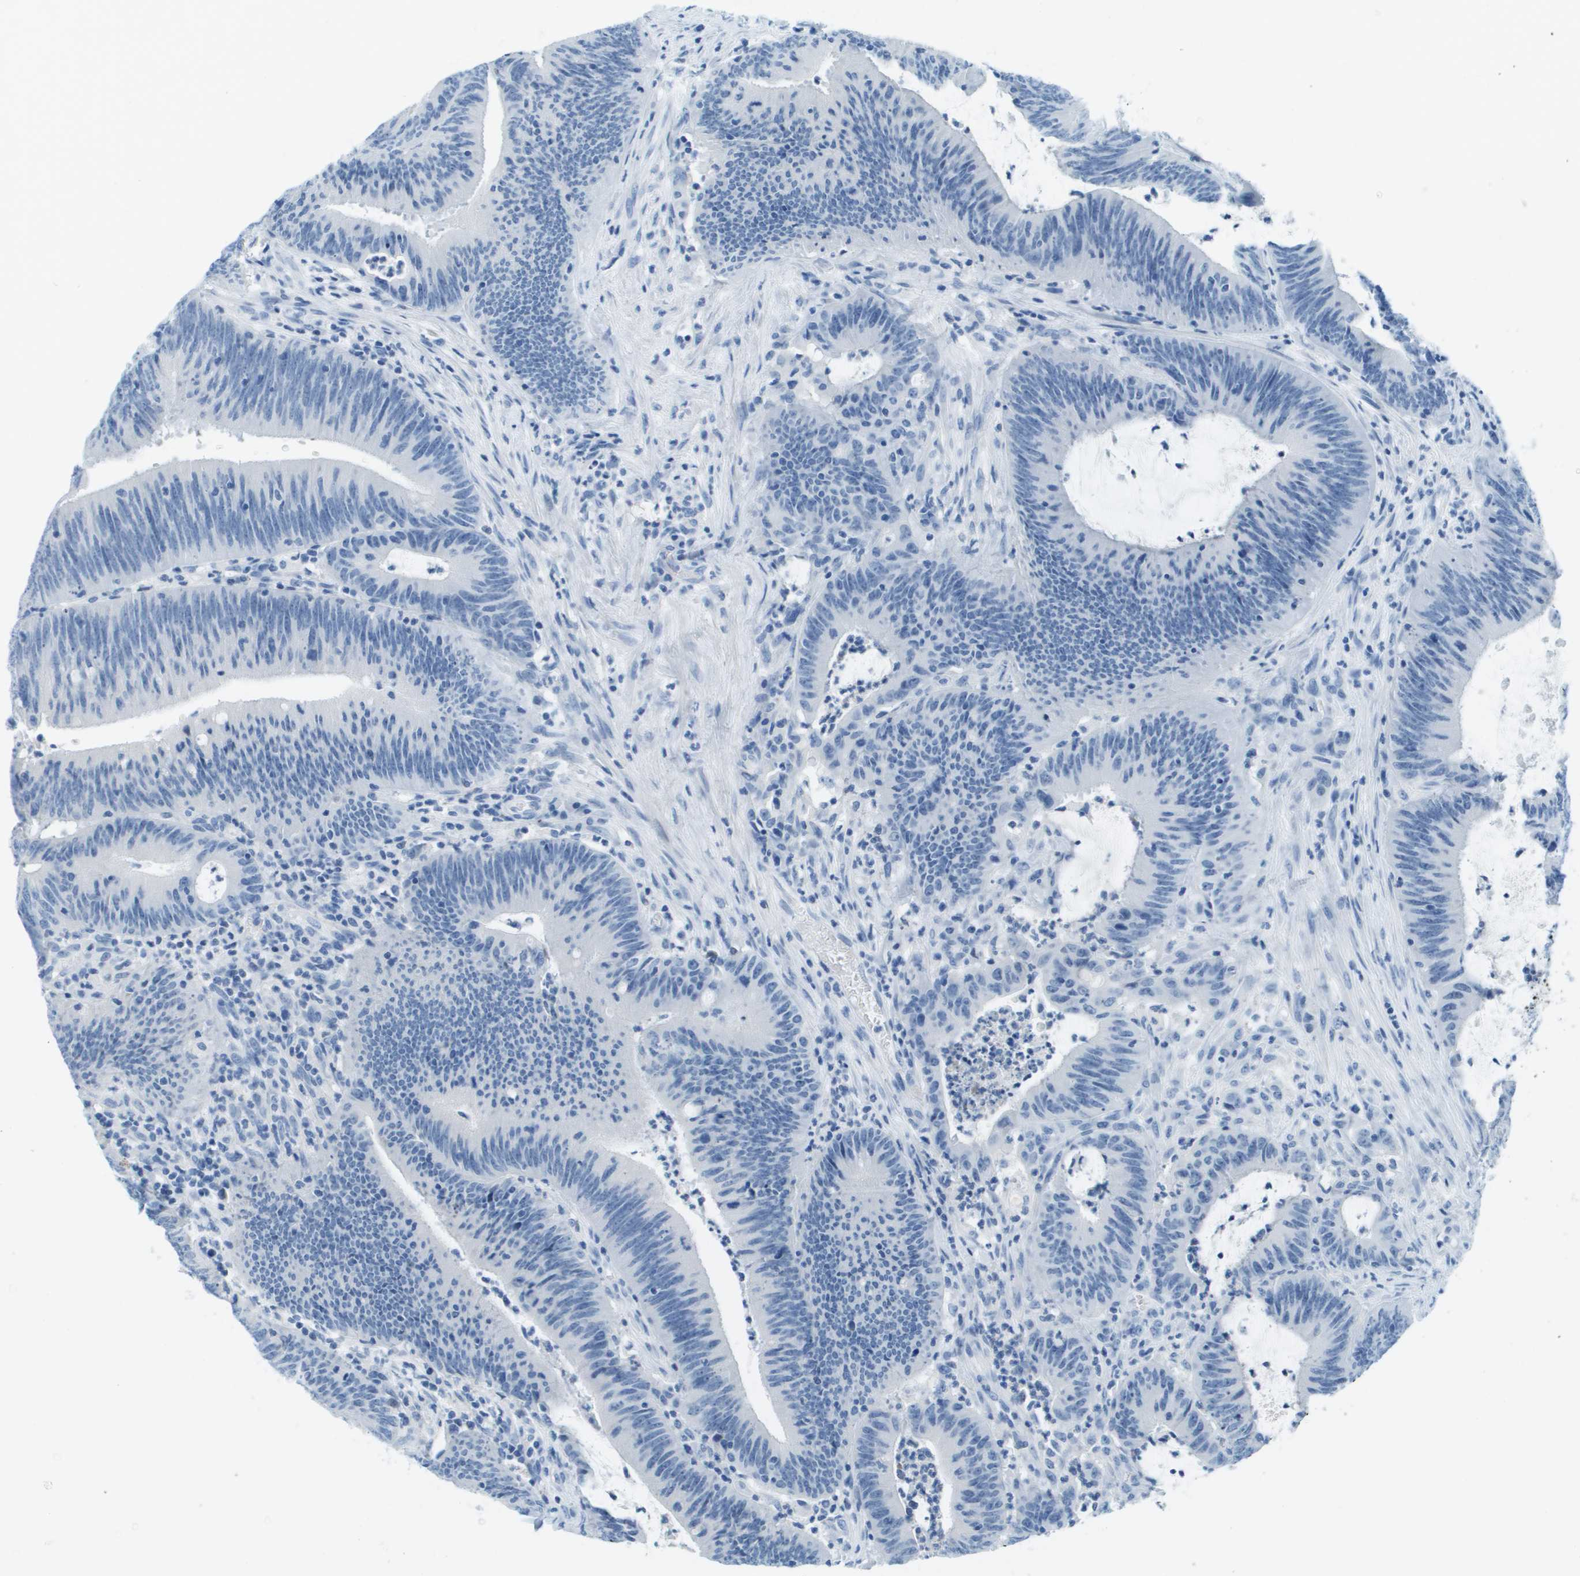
{"staining": {"intensity": "negative", "quantity": "none", "location": "none"}, "tissue": "colorectal cancer", "cell_type": "Tumor cells", "image_type": "cancer", "snomed": [{"axis": "morphology", "description": "Normal tissue, NOS"}, {"axis": "morphology", "description": "Adenocarcinoma, NOS"}, {"axis": "topography", "description": "Rectum"}], "caption": "There is no significant expression in tumor cells of adenocarcinoma (colorectal). (Brightfield microscopy of DAB (3,3'-diaminobenzidine) IHC at high magnification).", "gene": "CDHR2", "patient": {"sex": "female", "age": 66}}